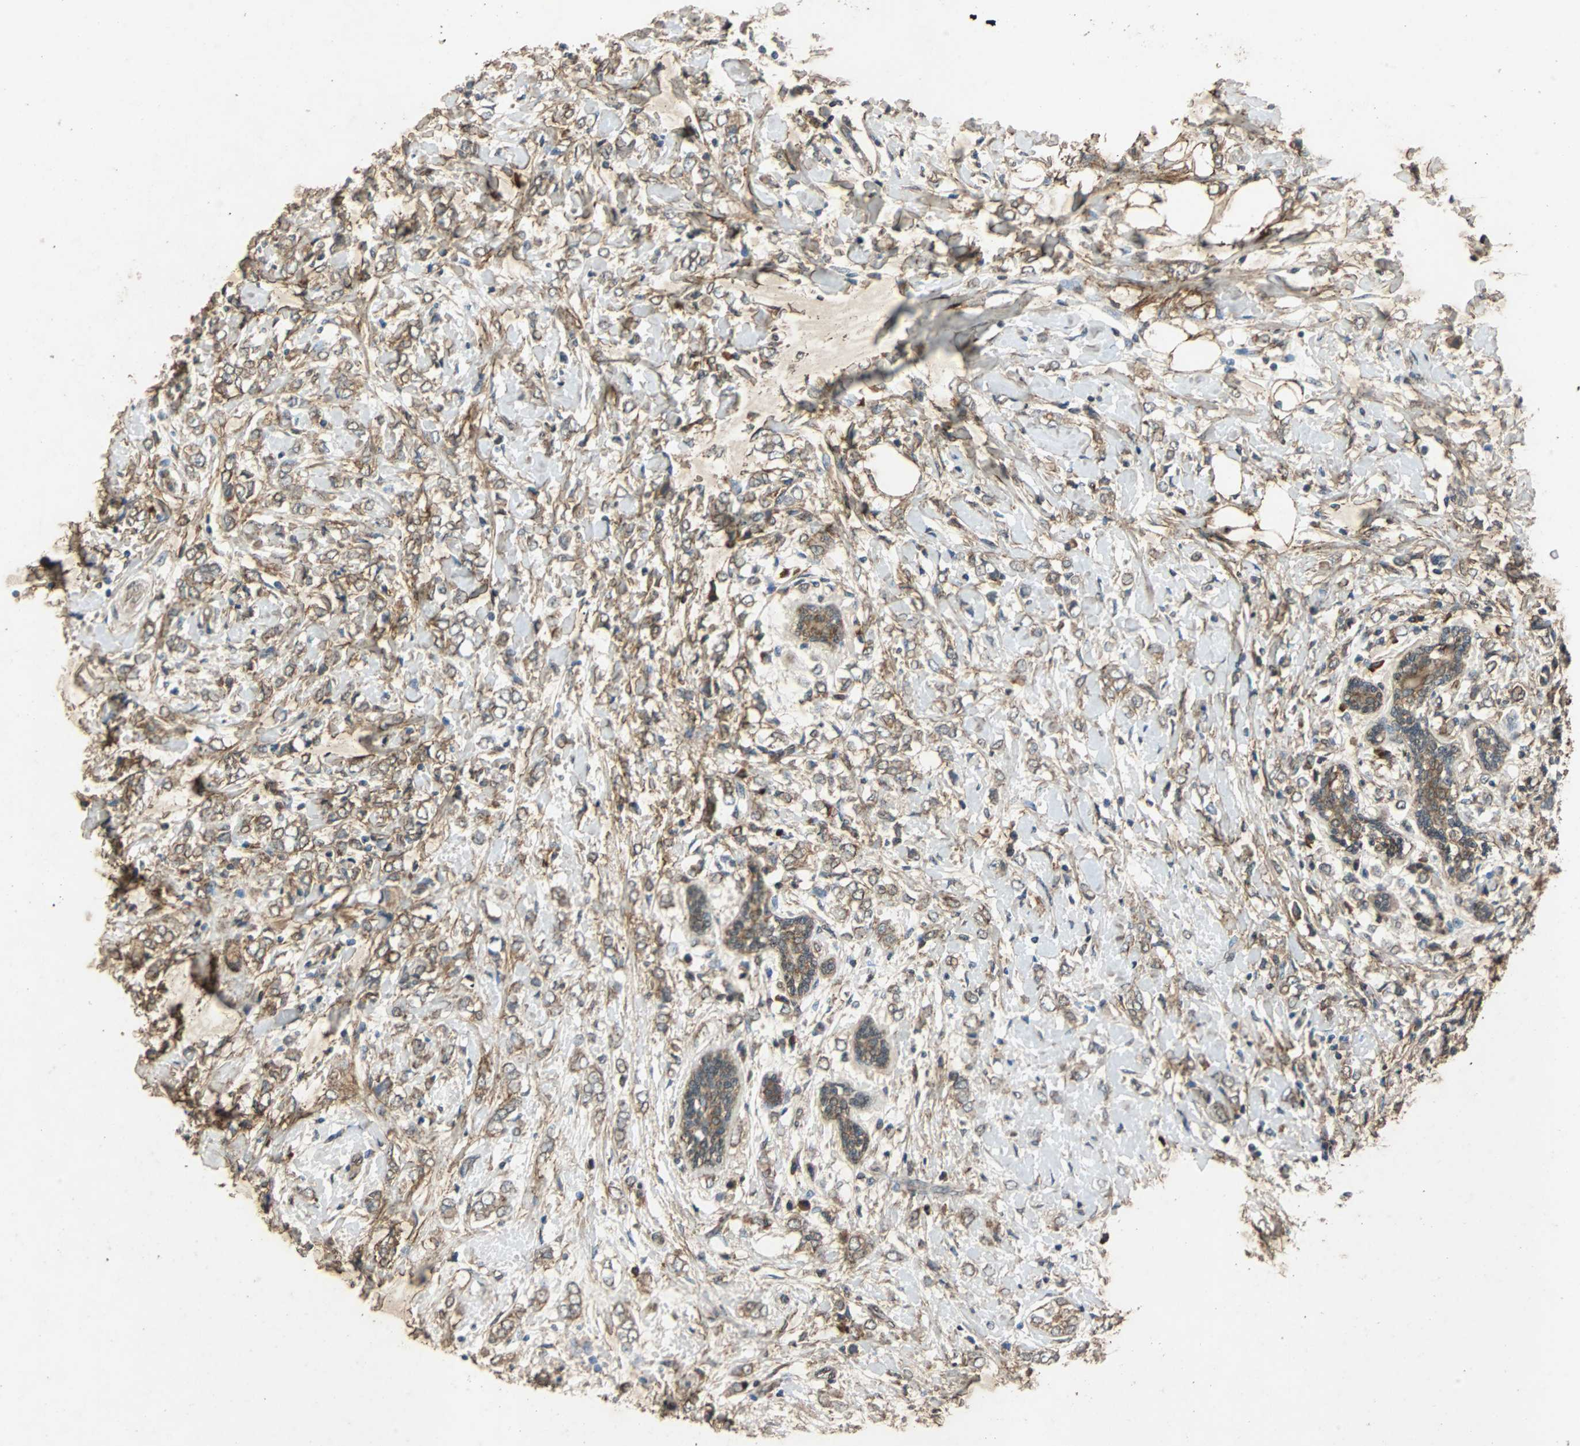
{"staining": {"intensity": "moderate", "quantity": ">75%", "location": "cytoplasmic/membranous"}, "tissue": "breast cancer", "cell_type": "Tumor cells", "image_type": "cancer", "snomed": [{"axis": "morphology", "description": "Normal tissue, NOS"}, {"axis": "morphology", "description": "Lobular carcinoma"}, {"axis": "topography", "description": "Breast"}], "caption": "Breast cancer was stained to show a protein in brown. There is medium levels of moderate cytoplasmic/membranous positivity in about >75% of tumor cells.", "gene": "NAA10", "patient": {"sex": "female", "age": 47}}